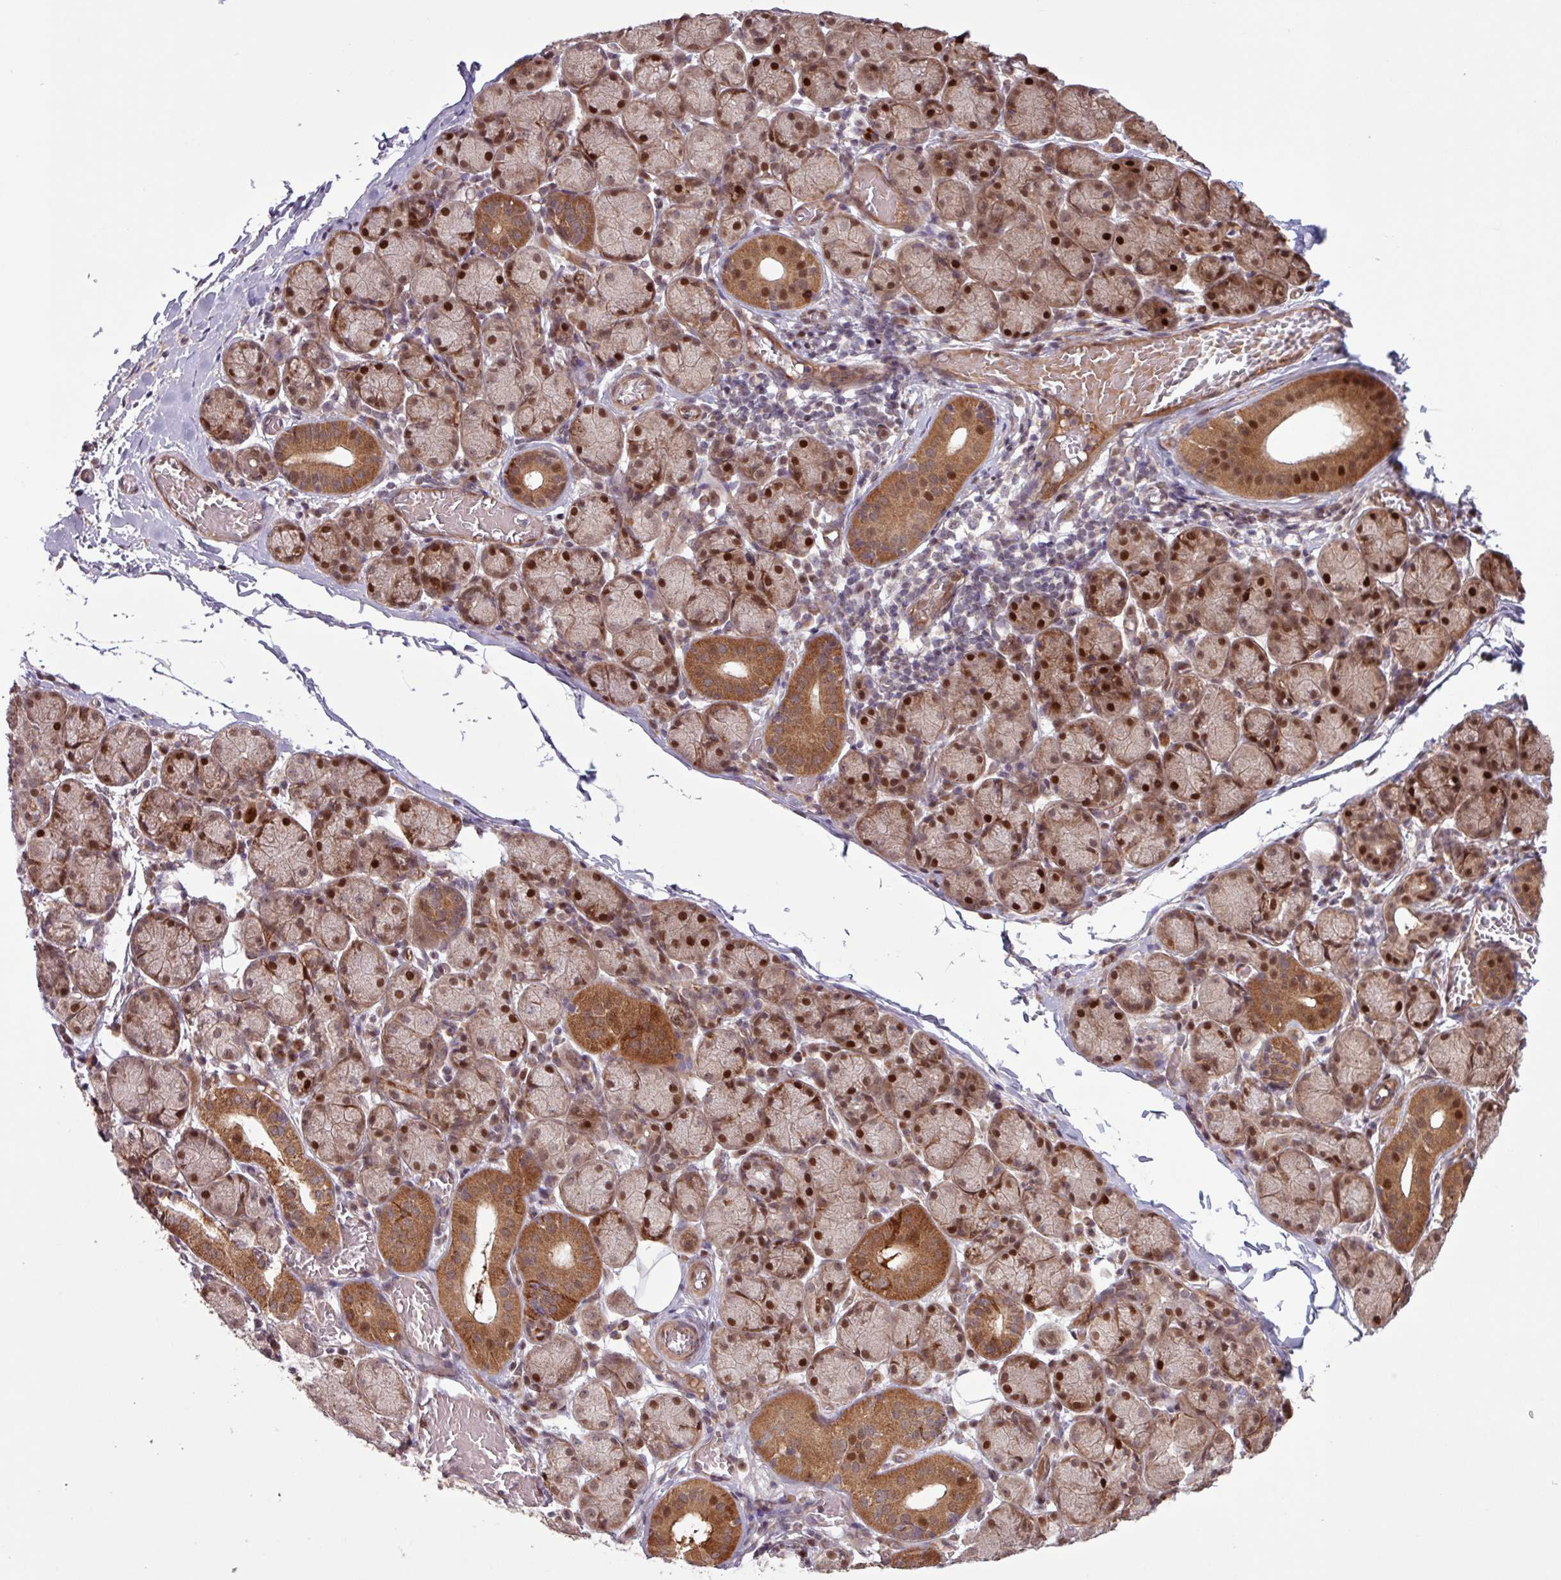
{"staining": {"intensity": "strong", "quantity": "25%-75%", "location": "cytoplasmic/membranous,nuclear"}, "tissue": "salivary gland", "cell_type": "Glandular cells", "image_type": "normal", "snomed": [{"axis": "morphology", "description": "Normal tissue, NOS"}, {"axis": "topography", "description": "Salivary gland"}], "caption": "Approximately 25%-75% of glandular cells in normal salivary gland reveal strong cytoplasmic/membranous,nuclear protein staining as visualized by brown immunohistochemical staining.", "gene": "PDPR", "patient": {"sex": "female", "age": 24}}